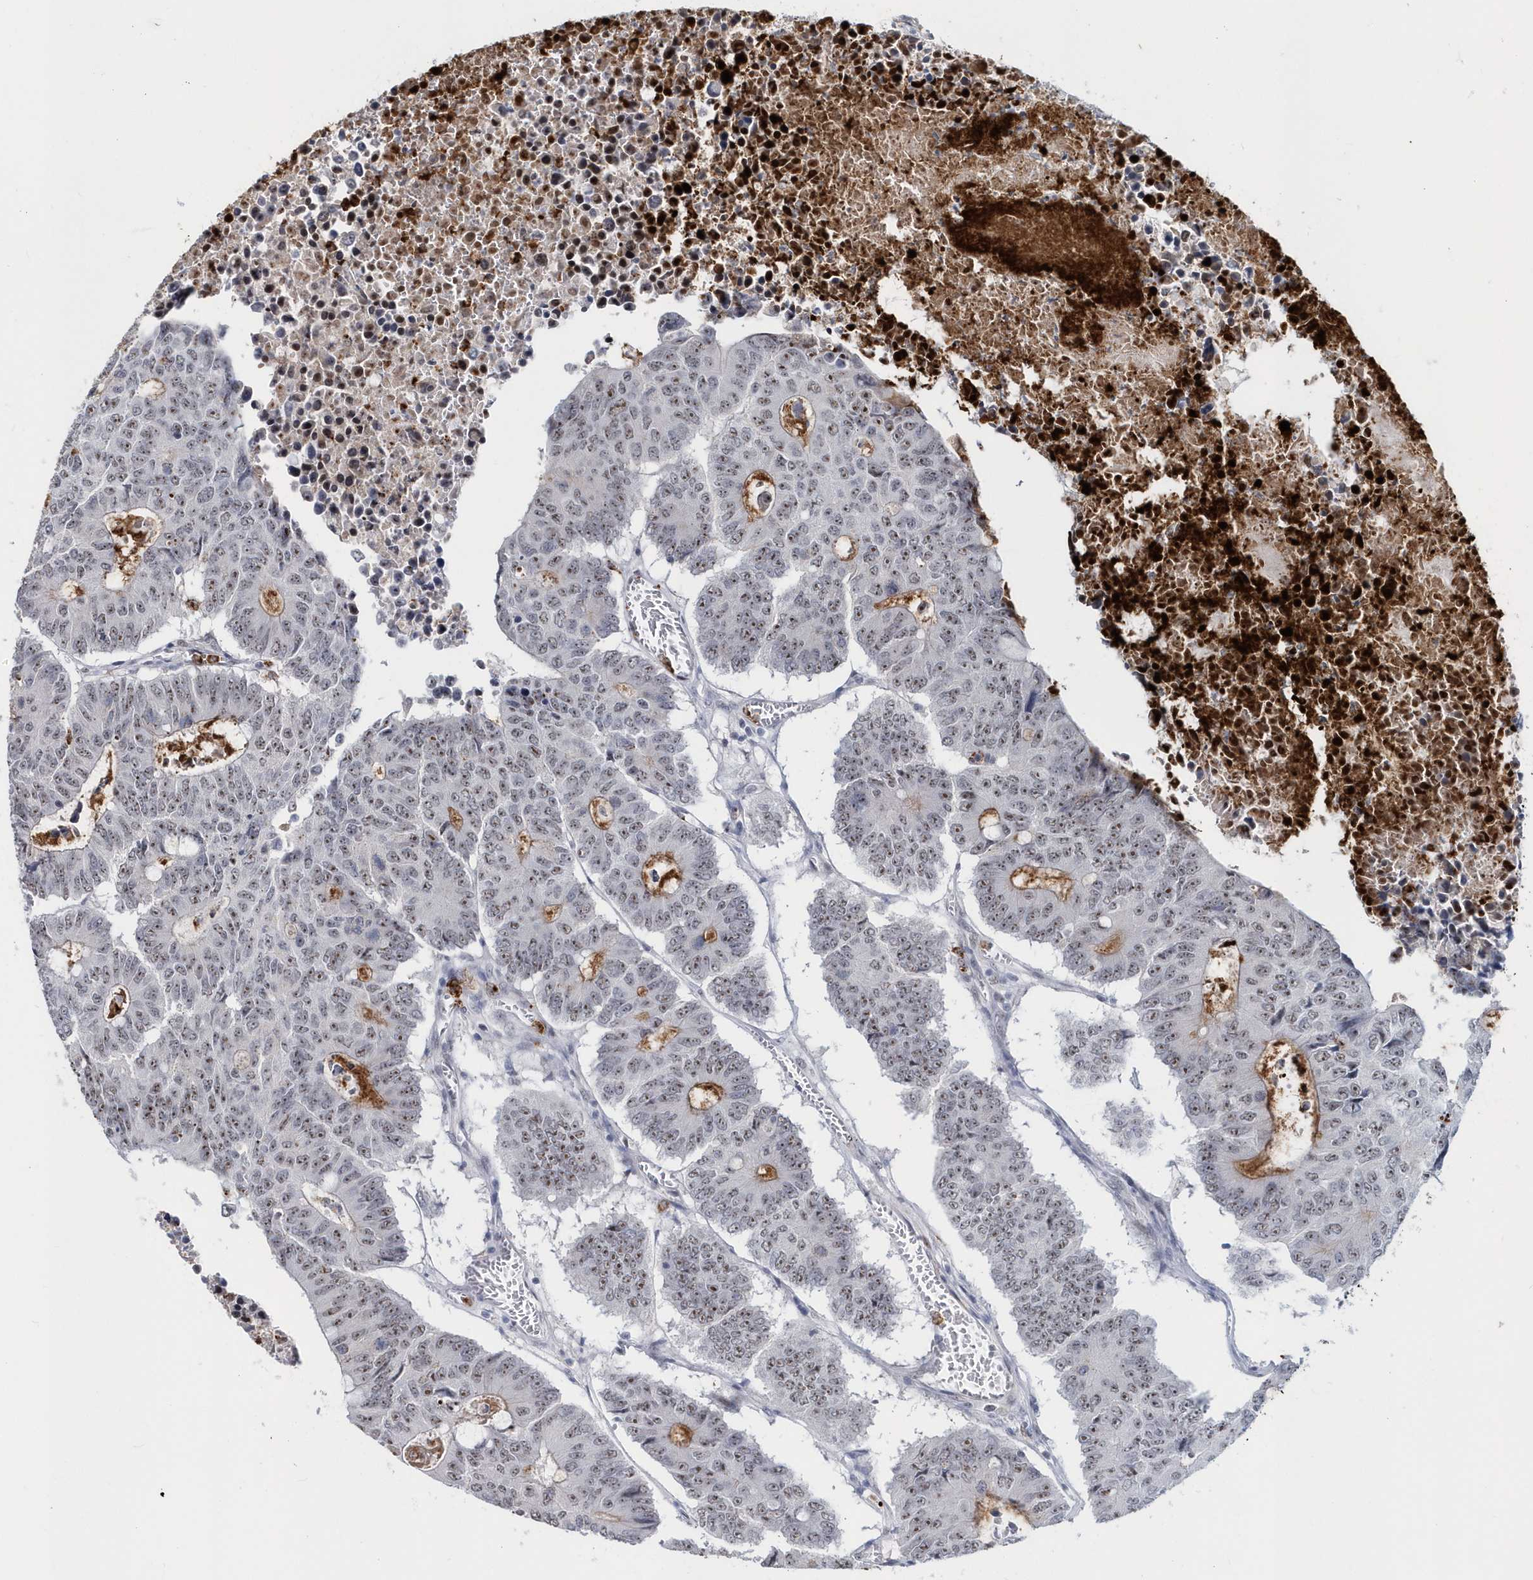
{"staining": {"intensity": "strong", "quantity": "25%-75%", "location": "nuclear"}, "tissue": "colorectal cancer", "cell_type": "Tumor cells", "image_type": "cancer", "snomed": [{"axis": "morphology", "description": "Adenocarcinoma, NOS"}, {"axis": "topography", "description": "Colon"}], "caption": "Immunohistochemical staining of human colorectal adenocarcinoma shows strong nuclear protein staining in about 25%-75% of tumor cells. The staining was performed using DAB, with brown indicating positive protein expression. Nuclei are stained blue with hematoxylin.", "gene": "ASCL4", "patient": {"sex": "male", "age": 87}}